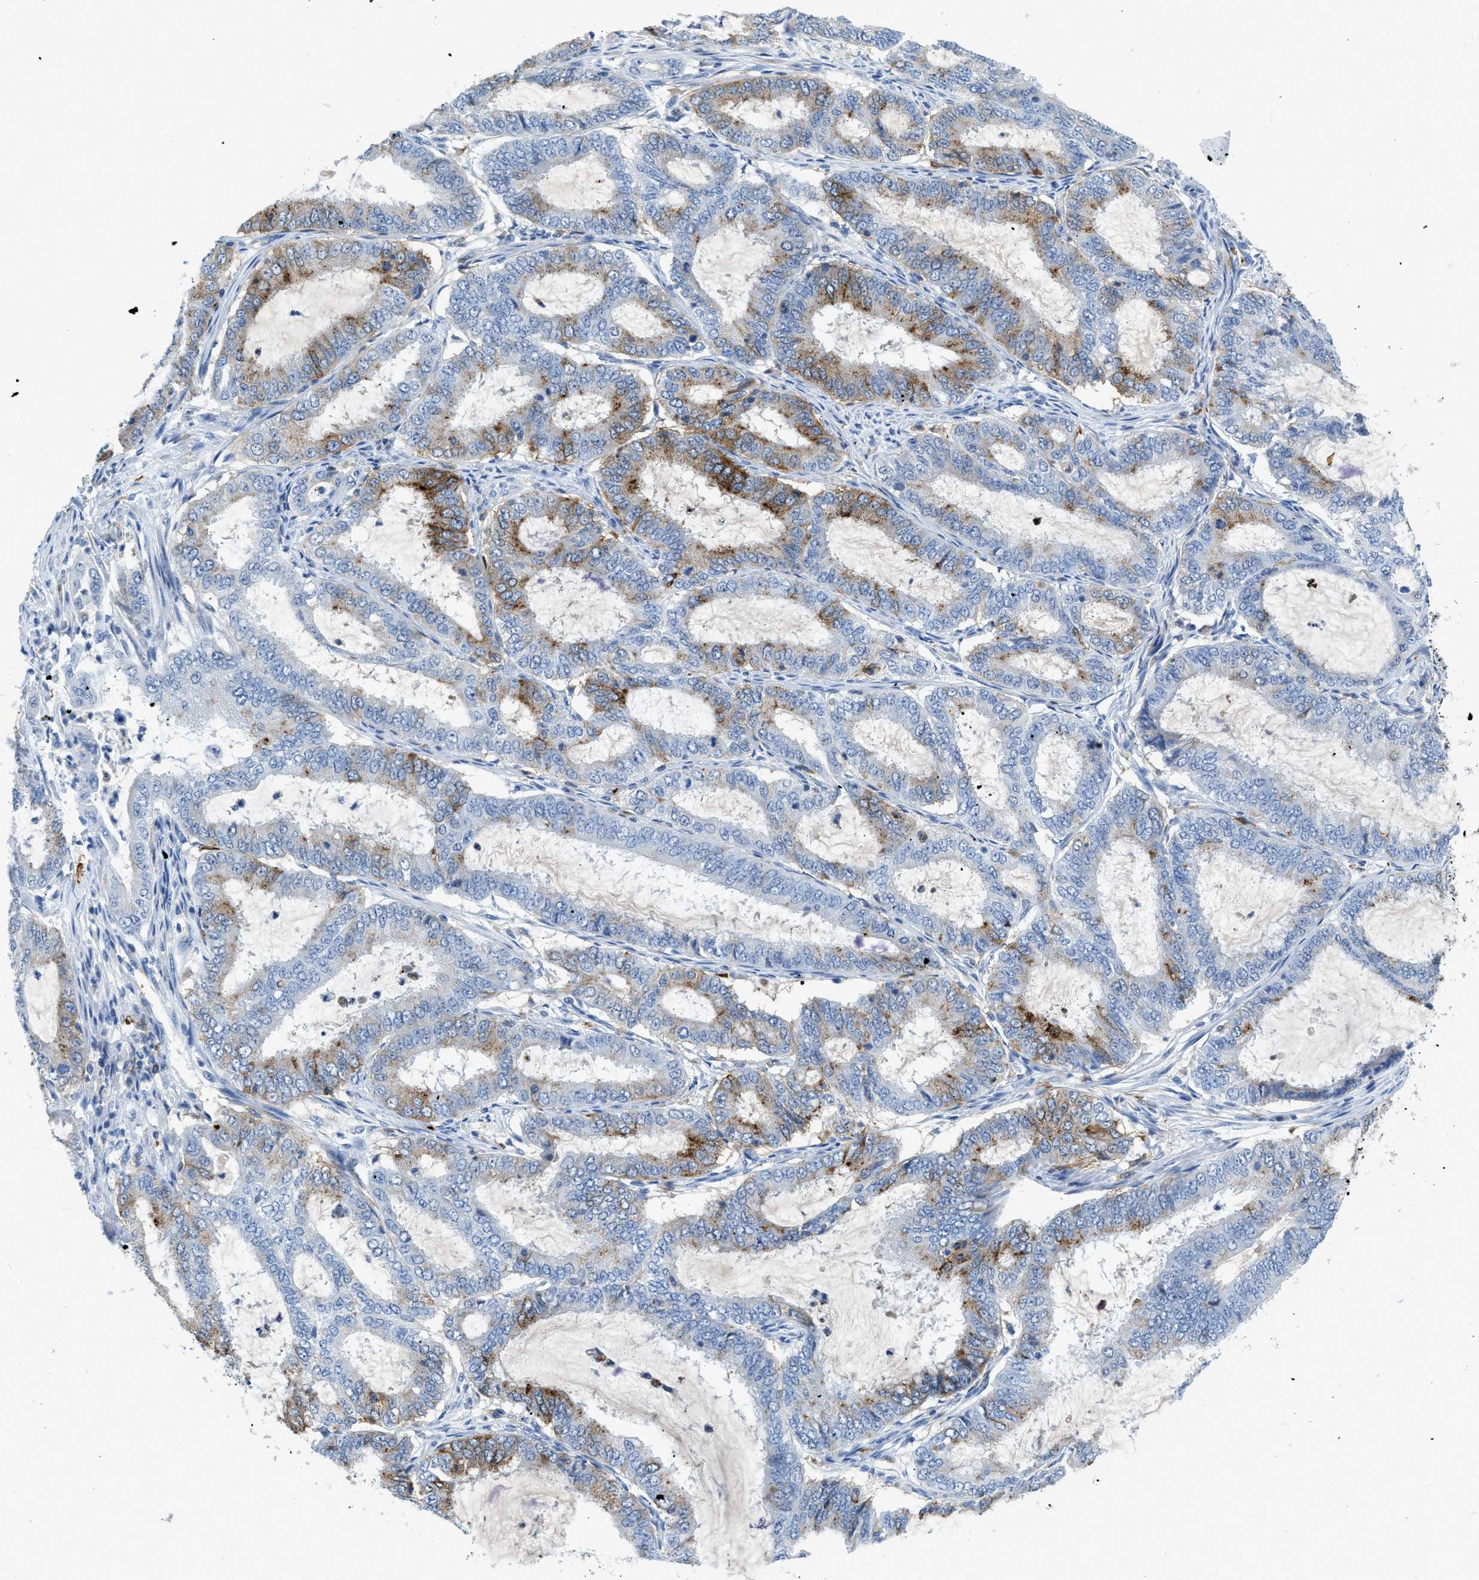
{"staining": {"intensity": "moderate", "quantity": "<25%", "location": "cytoplasmic/membranous"}, "tissue": "endometrial cancer", "cell_type": "Tumor cells", "image_type": "cancer", "snomed": [{"axis": "morphology", "description": "Adenocarcinoma, NOS"}, {"axis": "topography", "description": "Endometrium"}], "caption": "Immunohistochemistry (IHC) micrograph of neoplastic tissue: endometrial cancer (adenocarcinoma) stained using immunohistochemistry displays low levels of moderate protein expression localized specifically in the cytoplasmic/membranous of tumor cells, appearing as a cytoplasmic/membranous brown color.", "gene": "CD226", "patient": {"sex": "female", "age": 70}}